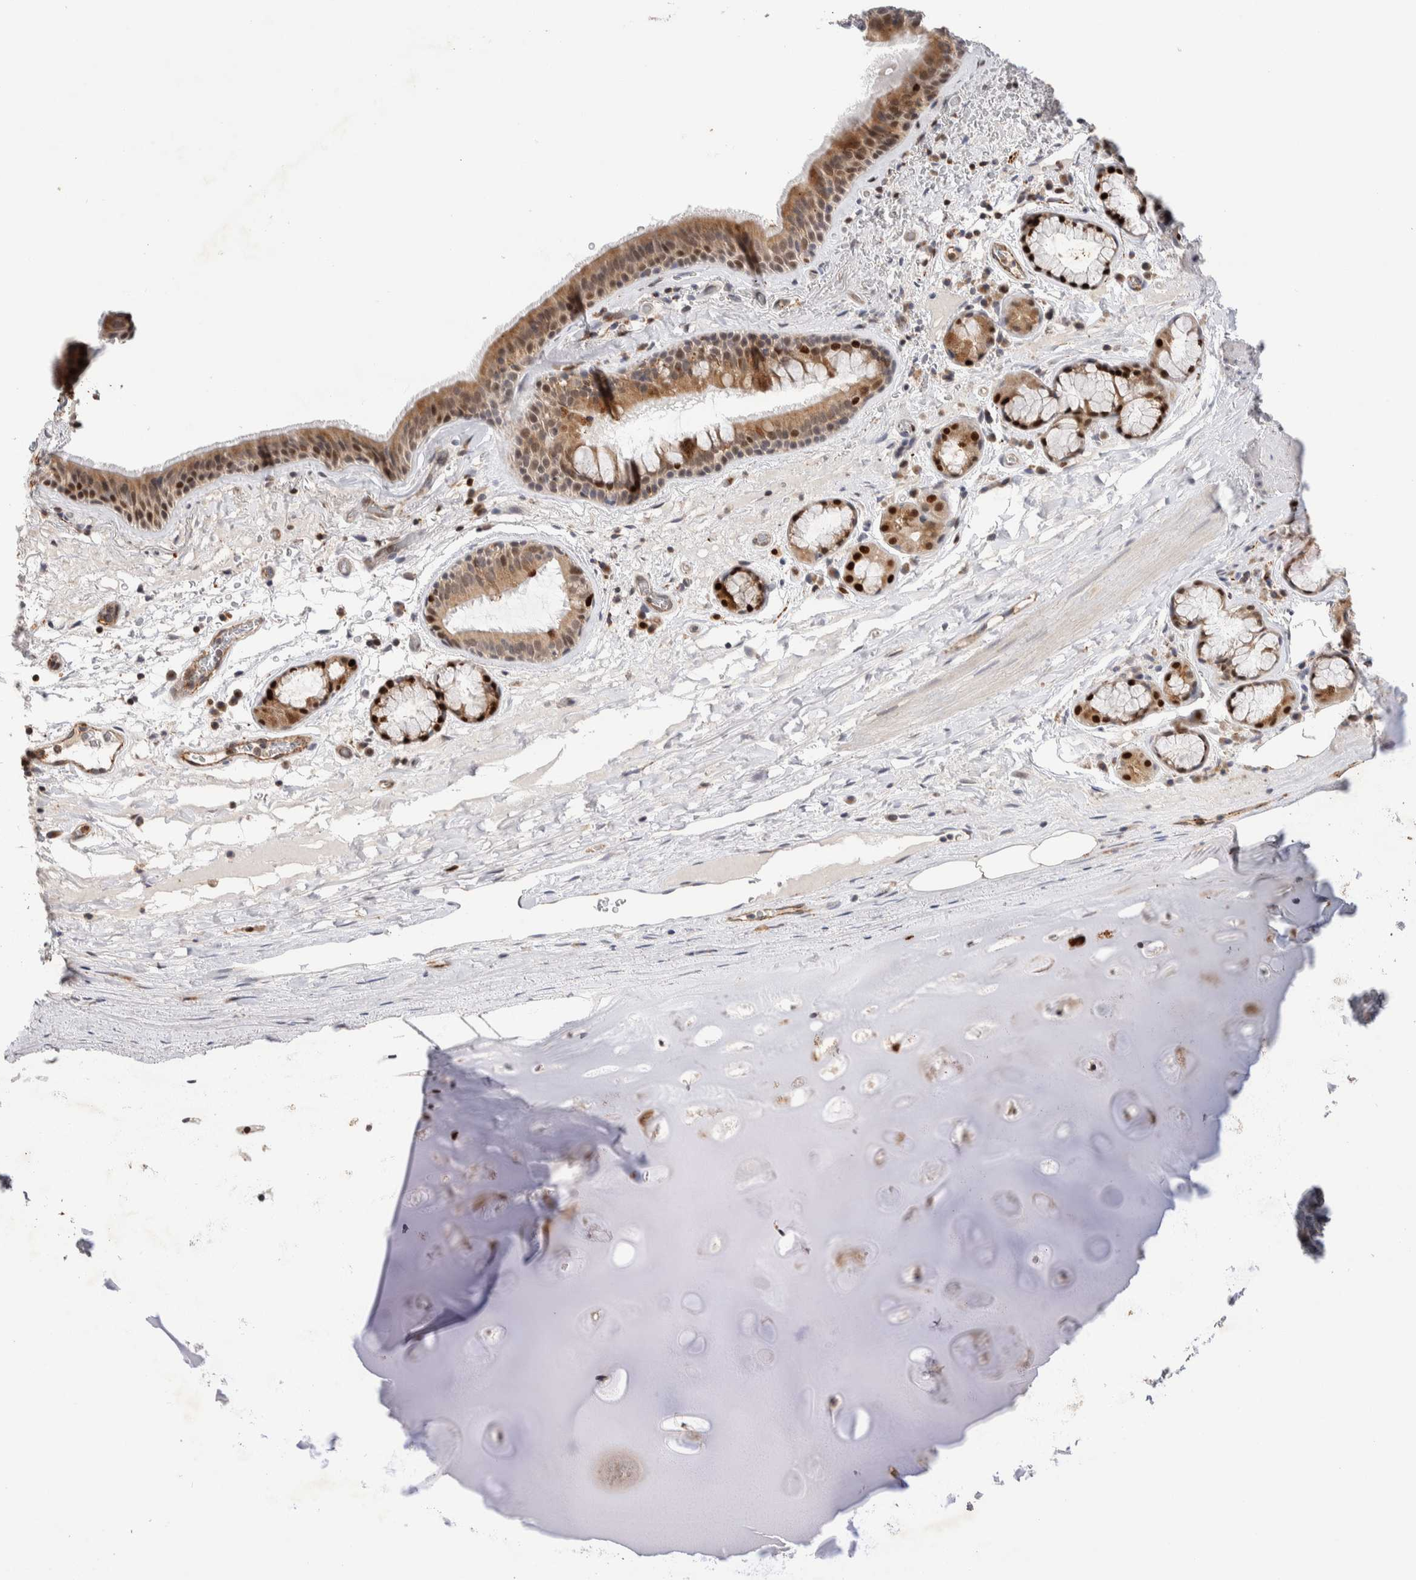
{"staining": {"intensity": "moderate", "quantity": ">75%", "location": "cytoplasmic/membranous"}, "tissue": "bronchus", "cell_type": "Respiratory epithelial cells", "image_type": "normal", "snomed": [{"axis": "morphology", "description": "Normal tissue, NOS"}, {"axis": "topography", "description": "Cartilage tissue"}], "caption": "Immunohistochemistry (IHC) photomicrograph of normal bronchus stained for a protein (brown), which demonstrates medium levels of moderate cytoplasmic/membranous expression in about >75% of respiratory epithelial cells.", "gene": "NSMAF", "patient": {"sex": "female", "age": 63}}